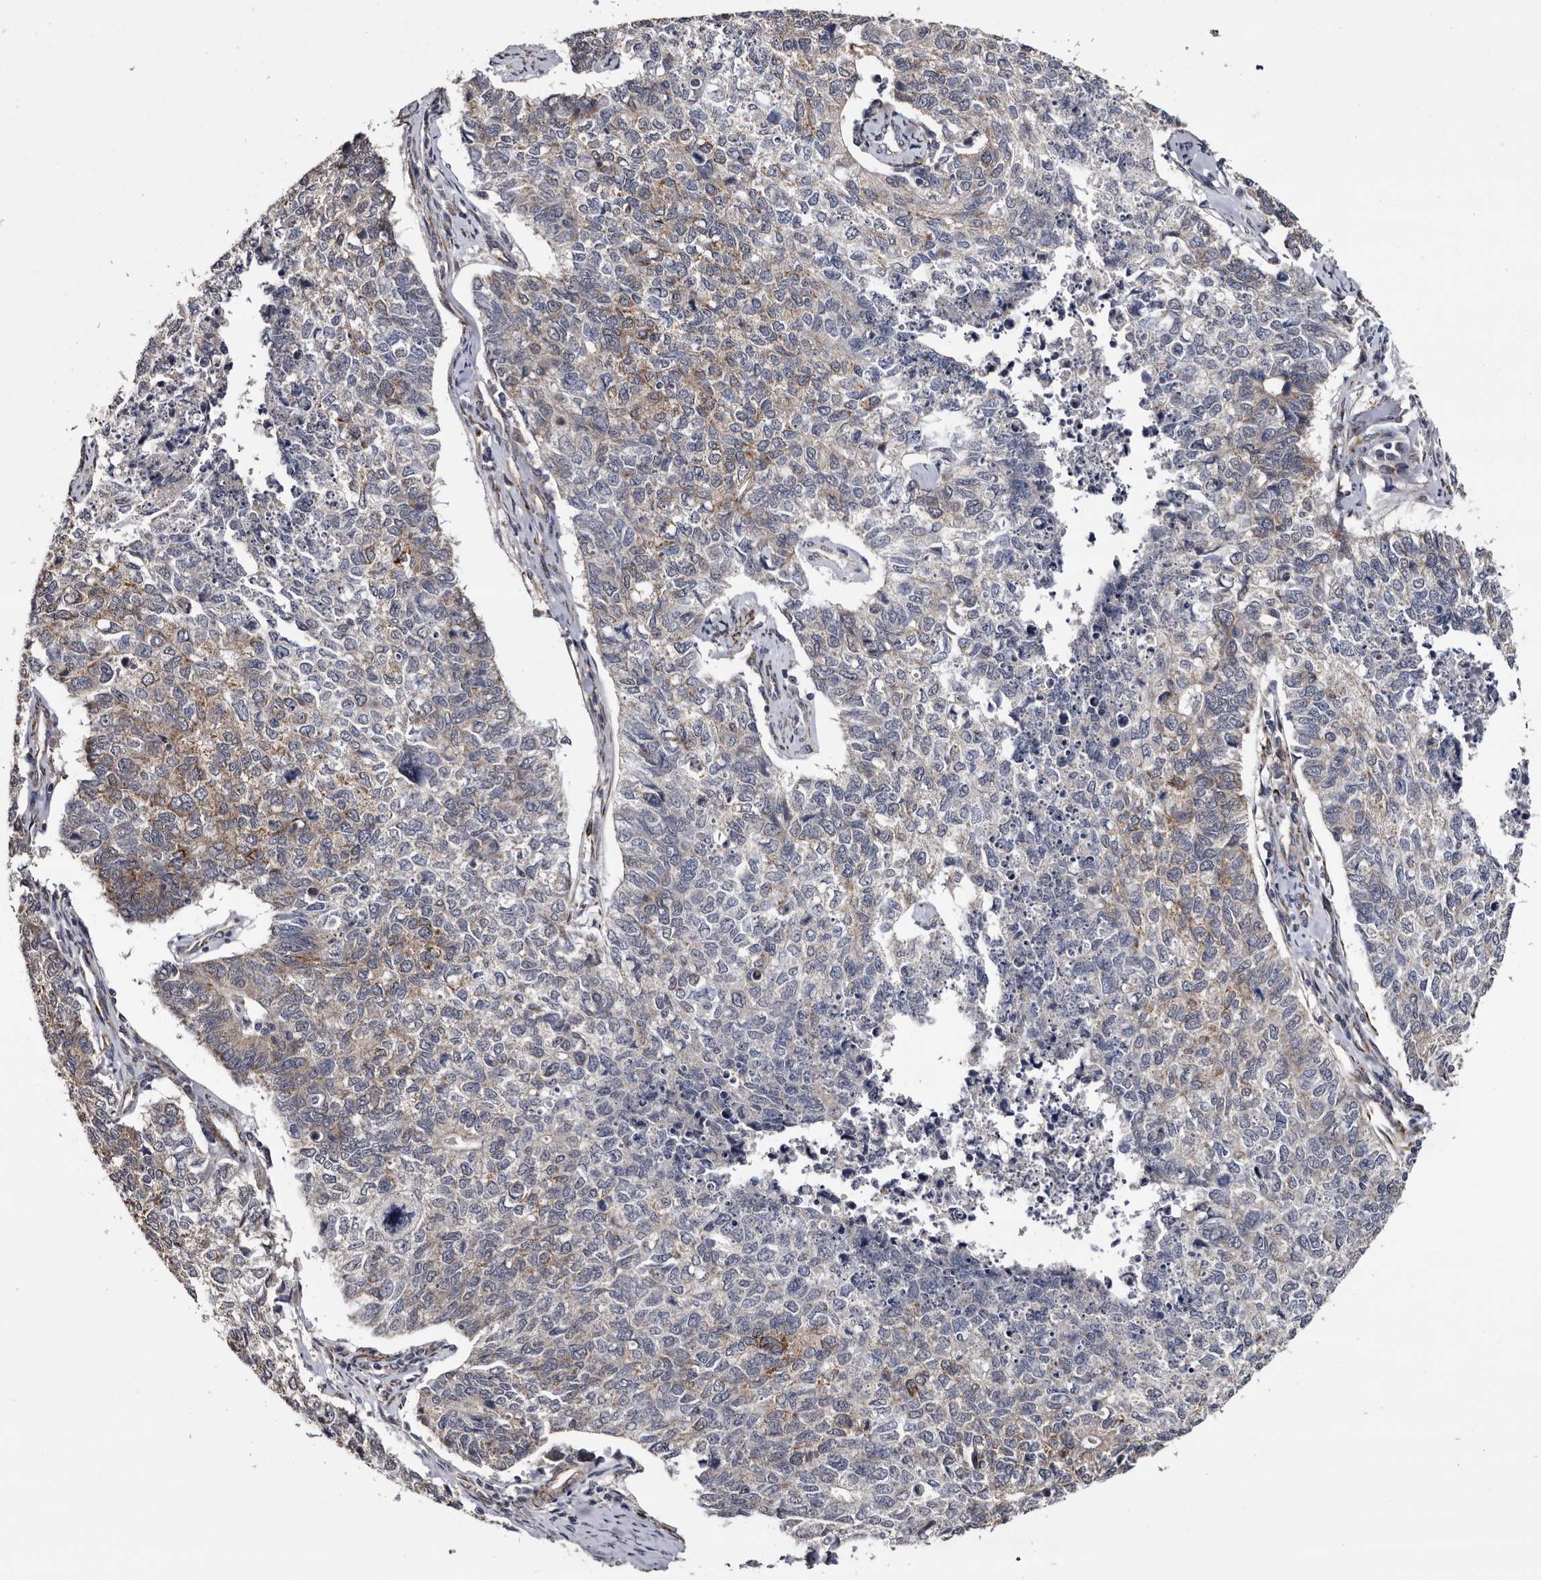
{"staining": {"intensity": "moderate", "quantity": "<25%", "location": "cytoplasmic/membranous"}, "tissue": "cervical cancer", "cell_type": "Tumor cells", "image_type": "cancer", "snomed": [{"axis": "morphology", "description": "Squamous cell carcinoma, NOS"}, {"axis": "topography", "description": "Cervix"}], "caption": "This is a photomicrograph of immunohistochemistry (IHC) staining of cervical cancer, which shows moderate expression in the cytoplasmic/membranous of tumor cells.", "gene": "ARMCX2", "patient": {"sex": "female", "age": 63}}